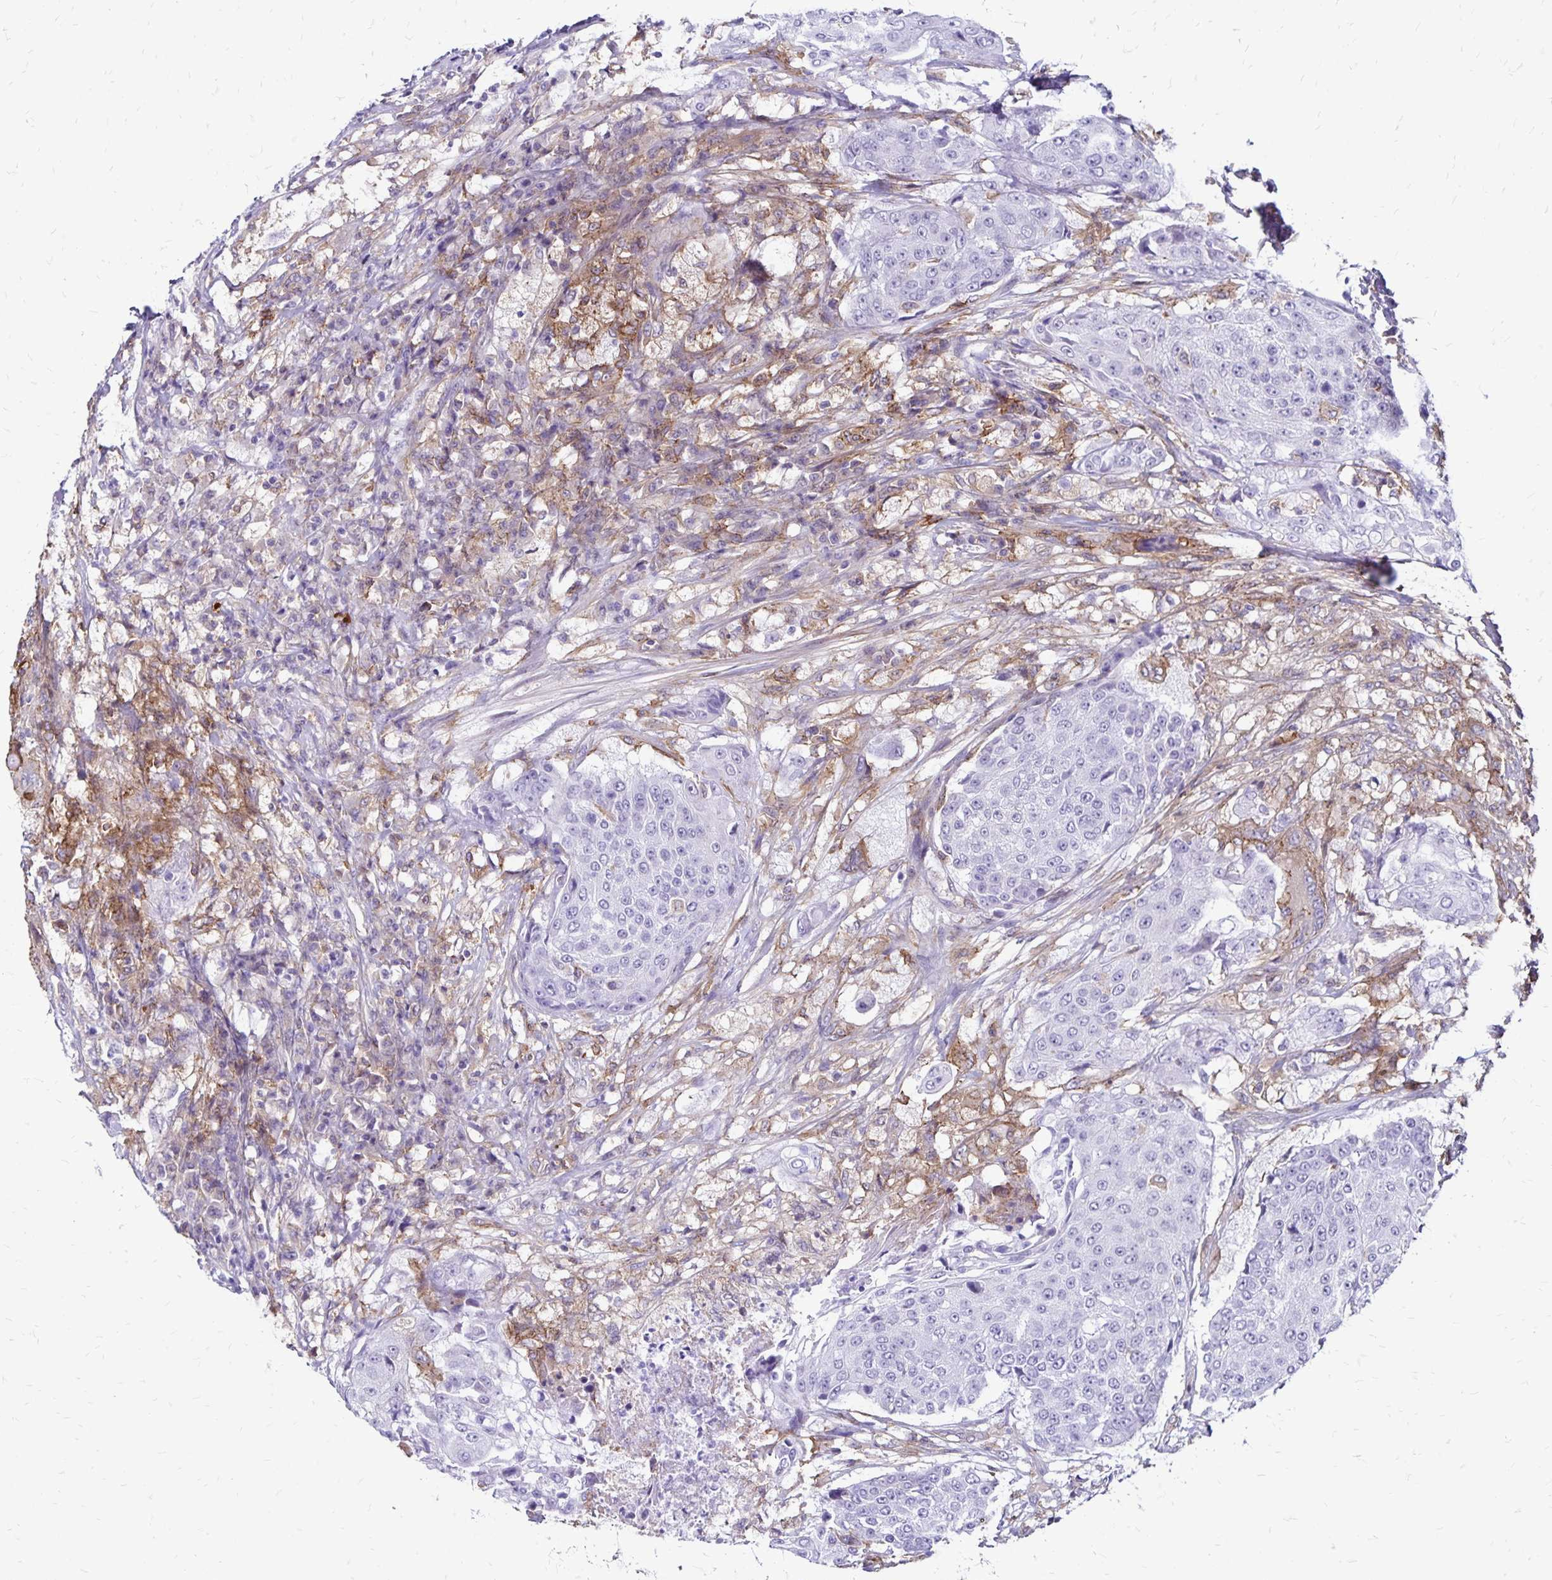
{"staining": {"intensity": "negative", "quantity": "none", "location": "none"}, "tissue": "urothelial cancer", "cell_type": "Tumor cells", "image_type": "cancer", "snomed": [{"axis": "morphology", "description": "Urothelial carcinoma, High grade"}, {"axis": "topography", "description": "Urinary bladder"}], "caption": "IHC image of neoplastic tissue: urothelial cancer stained with DAB displays no significant protein positivity in tumor cells.", "gene": "TNS3", "patient": {"sex": "female", "age": 63}}